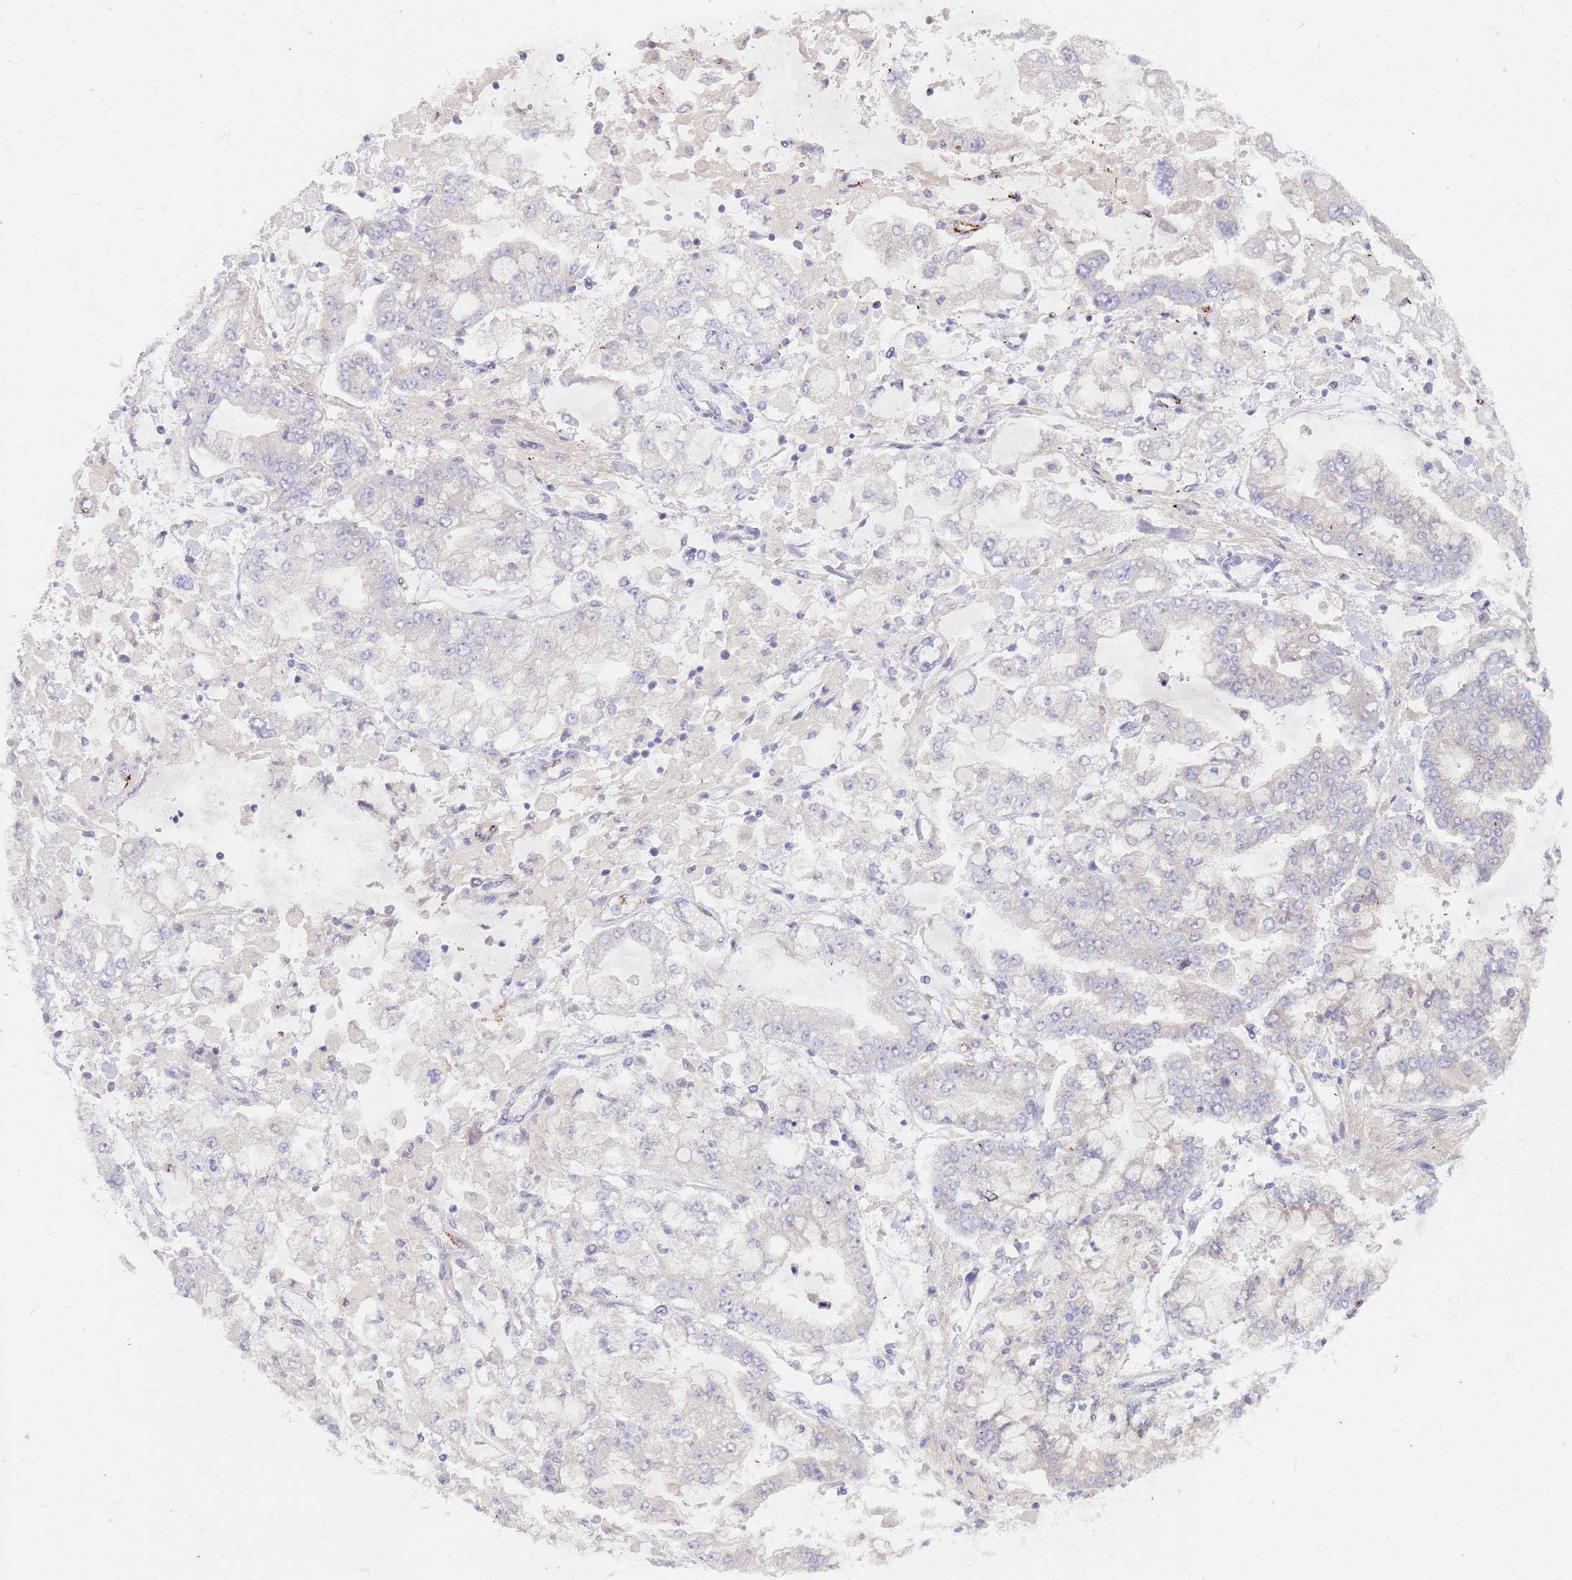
{"staining": {"intensity": "negative", "quantity": "none", "location": "none"}, "tissue": "stomach cancer", "cell_type": "Tumor cells", "image_type": "cancer", "snomed": [{"axis": "morphology", "description": "Normal tissue, NOS"}, {"axis": "morphology", "description": "Adenocarcinoma, NOS"}, {"axis": "topography", "description": "Stomach, upper"}, {"axis": "topography", "description": "Stomach"}], "caption": "Human stomach adenocarcinoma stained for a protein using IHC demonstrates no staining in tumor cells.", "gene": "NMUR2", "patient": {"sex": "male", "age": 76}}